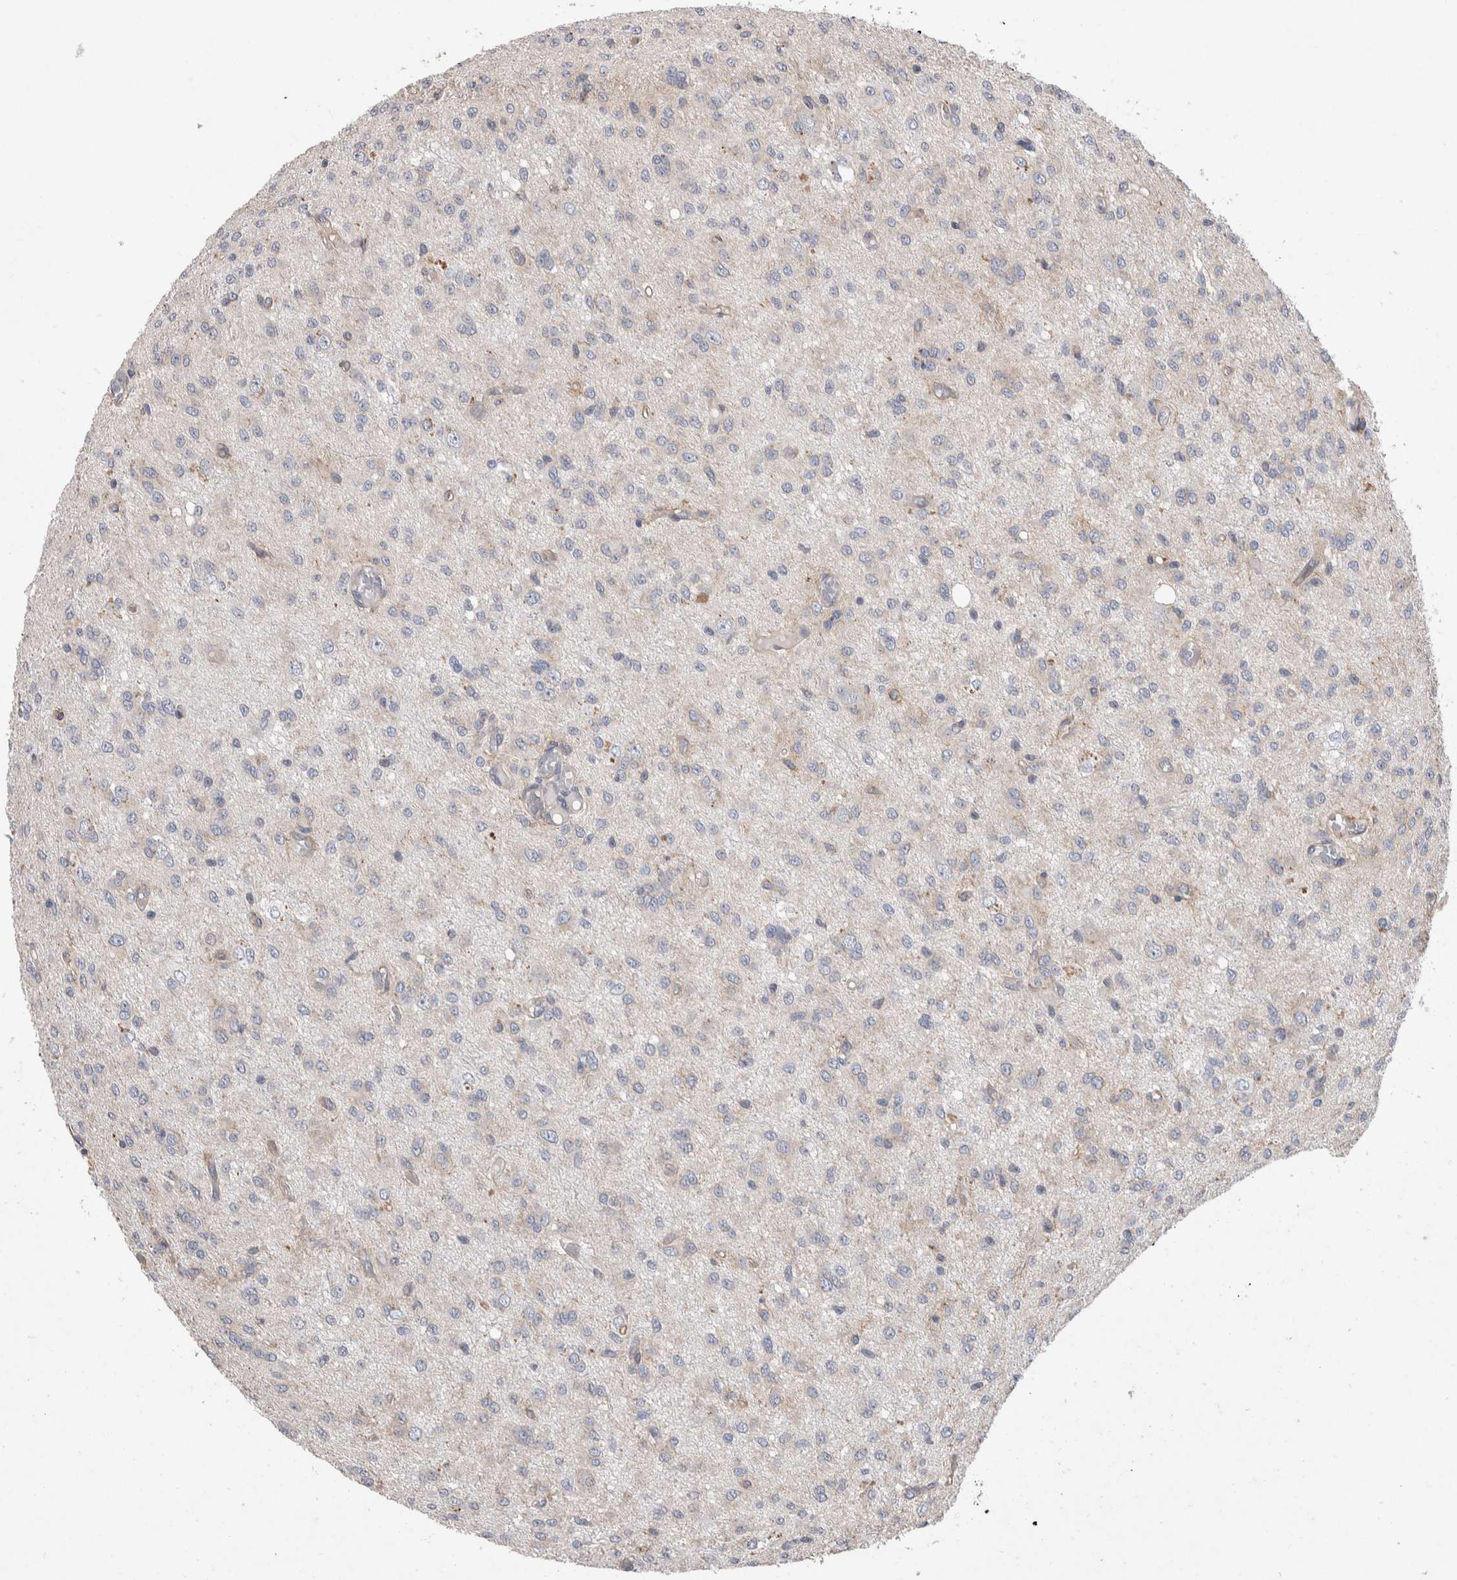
{"staining": {"intensity": "negative", "quantity": "none", "location": "none"}, "tissue": "glioma", "cell_type": "Tumor cells", "image_type": "cancer", "snomed": [{"axis": "morphology", "description": "Glioma, malignant, High grade"}, {"axis": "topography", "description": "Brain"}], "caption": "DAB (3,3'-diaminobenzidine) immunohistochemical staining of human high-grade glioma (malignant) demonstrates no significant staining in tumor cells.", "gene": "GCNA", "patient": {"sex": "female", "age": 59}}